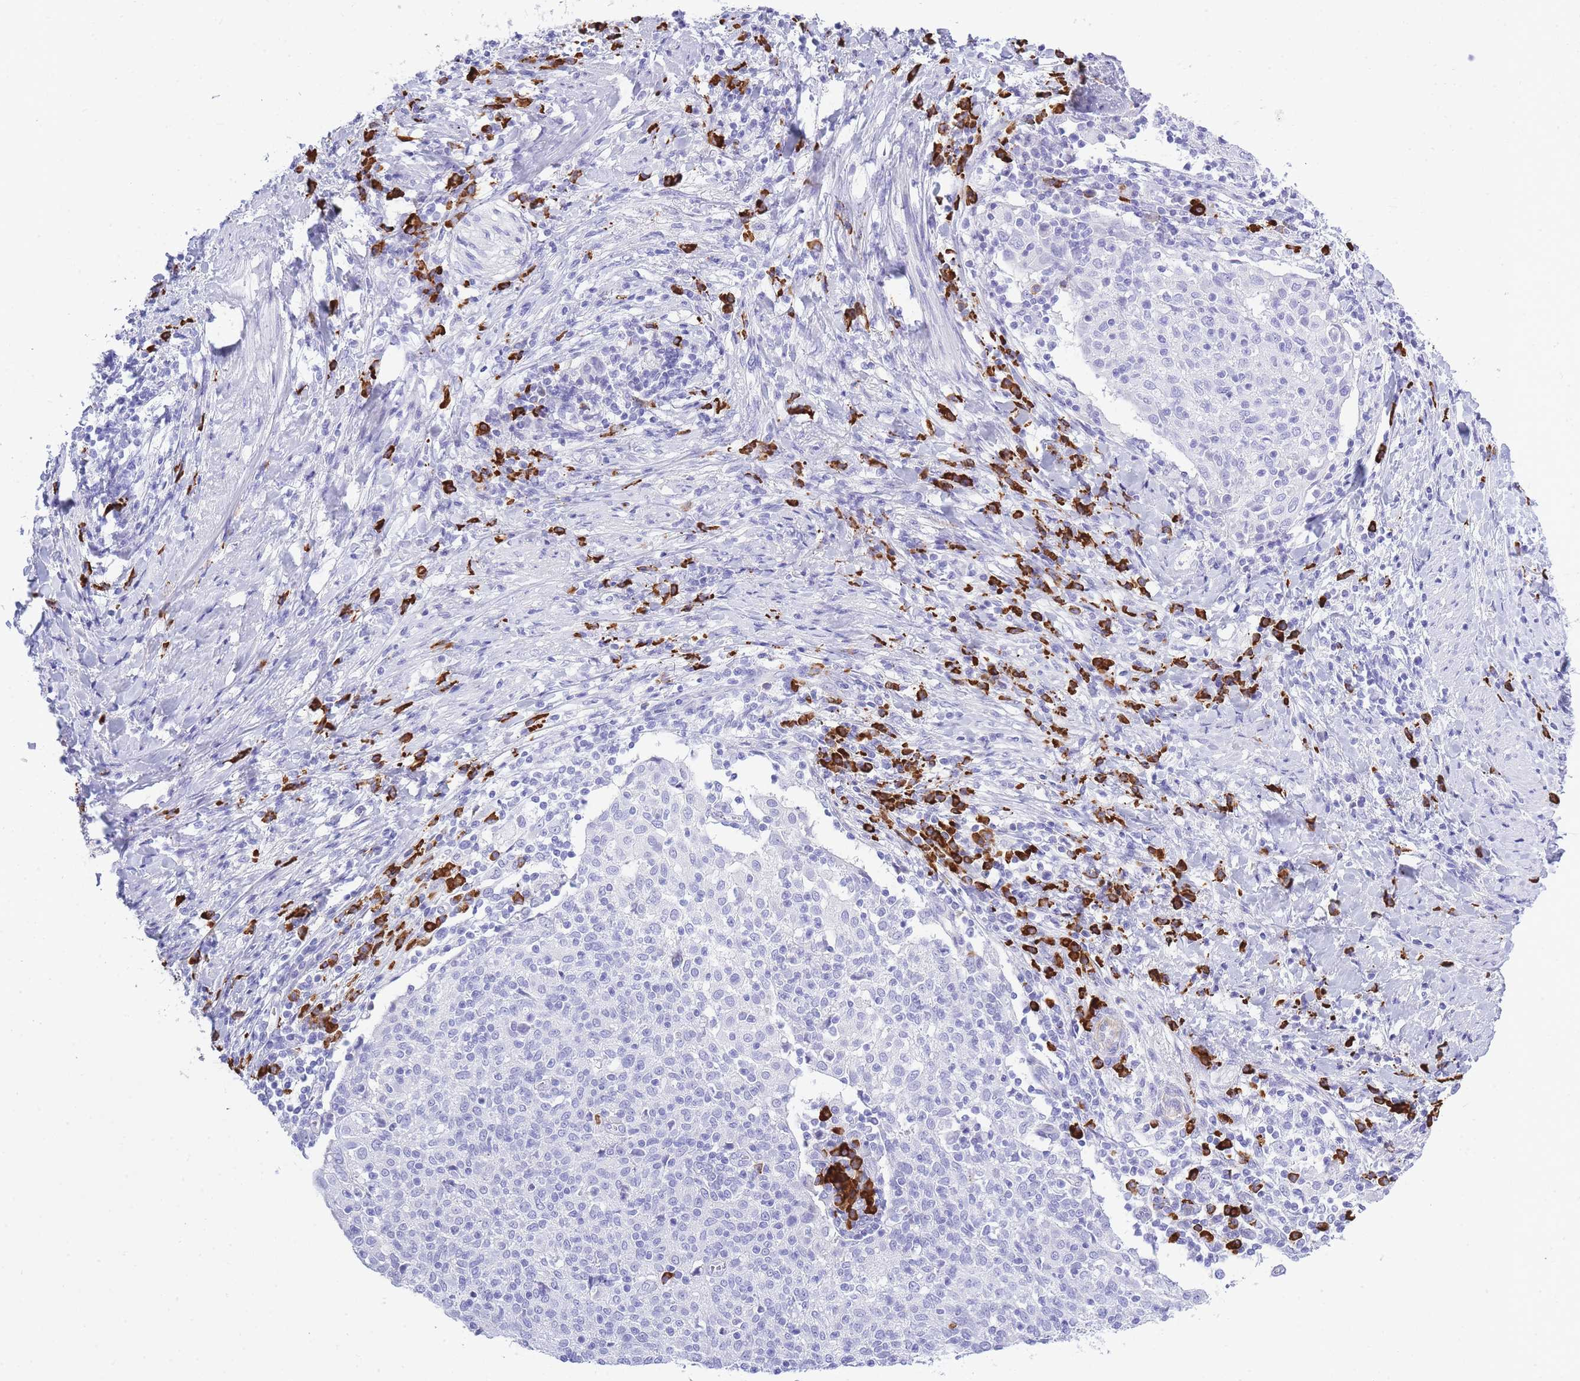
{"staining": {"intensity": "negative", "quantity": "none", "location": "none"}, "tissue": "cervical cancer", "cell_type": "Tumor cells", "image_type": "cancer", "snomed": [{"axis": "morphology", "description": "Squamous cell carcinoma, NOS"}, {"axis": "topography", "description": "Cervix"}], "caption": "This is an immunohistochemistry (IHC) photomicrograph of human squamous cell carcinoma (cervical). There is no staining in tumor cells.", "gene": "ZFP62", "patient": {"sex": "female", "age": 52}}